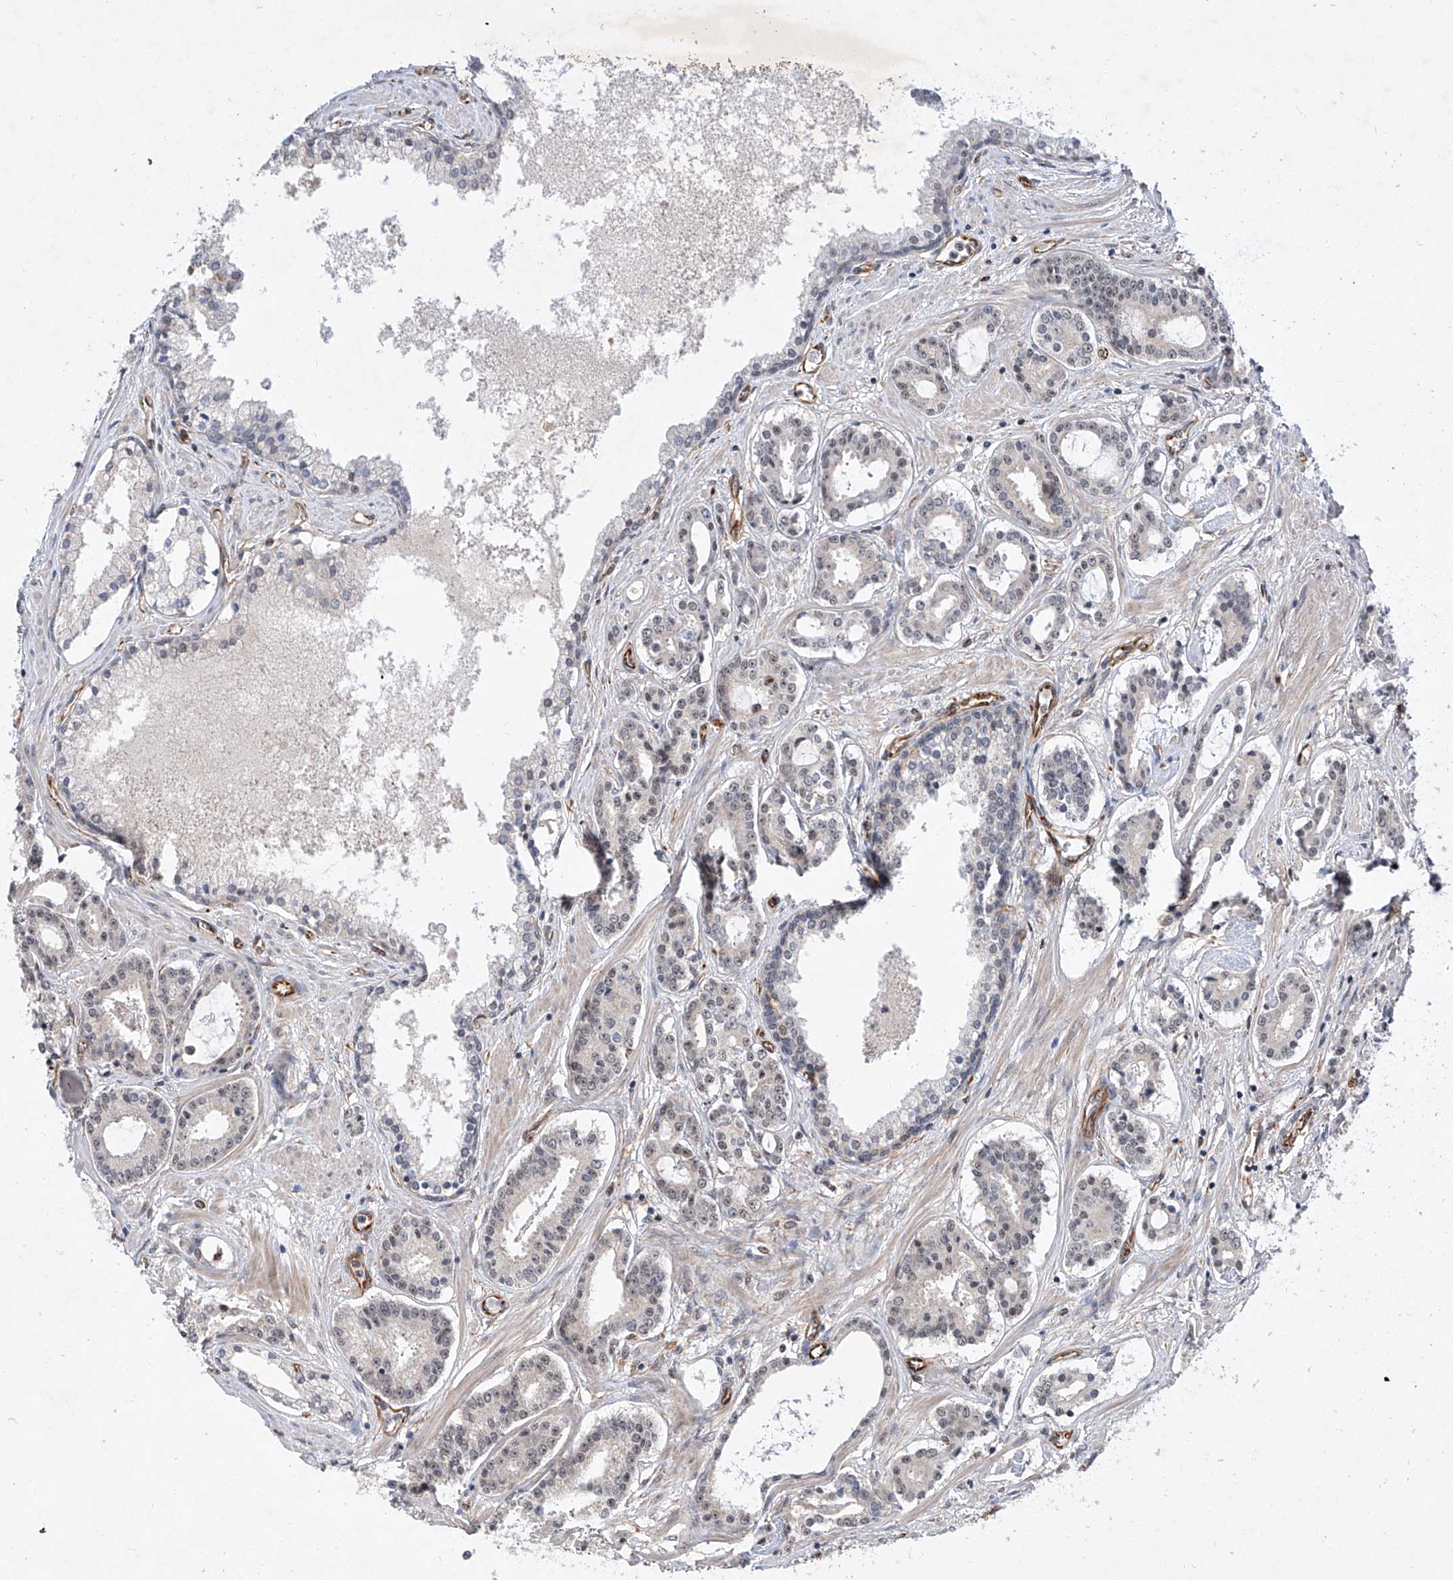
{"staining": {"intensity": "negative", "quantity": "none", "location": "none"}, "tissue": "prostate cancer", "cell_type": "Tumor cells", "image_type": "cancer", "snomed": [{"axis": "morphology", "description": "Adenocarcinoma, High grade"}, {"axis": "topography", "description": "Prostate"}], "caption": "This is an IHC photomicrograph of prostate high-grade adenocarcinoma. There is no expression in tumor cells.", "gene": "AMD1", "patient": {"sex": "male", "age": 58}}